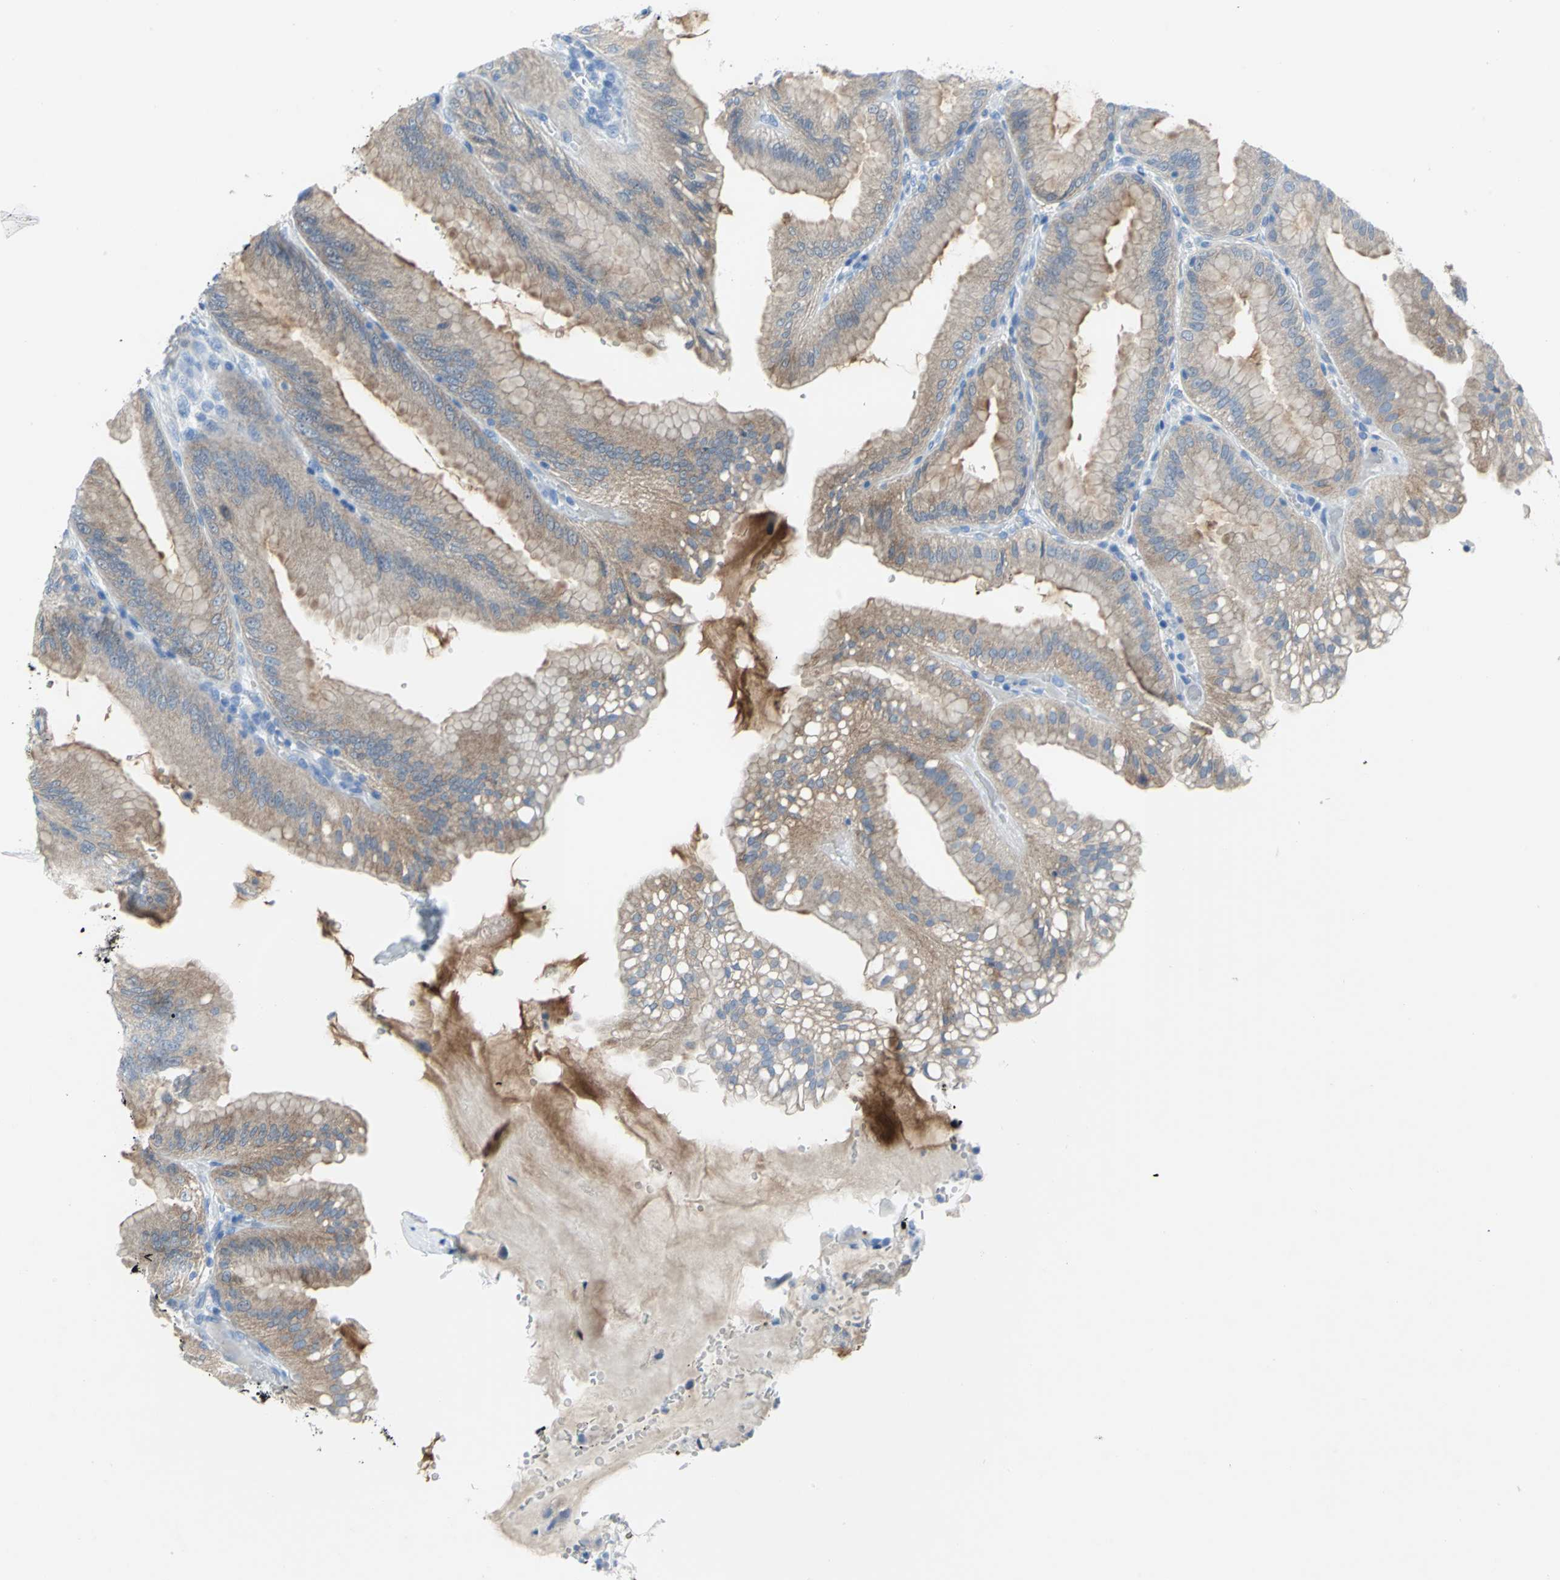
{"staining": {"intensity": "weak", "quantity": ">75%", "location": "cytoplasmic/membranous"}, "tissue": "stomach", "cell_type": "Glandular cells", "image_type": "normal", "snomed": [{"axis": "morphology", "description": "Normal tissue, NOS"}, {"axis": "topography", "description": "Stomach, lower"}], "caption": "DAB (3,3'-diaminobenzidine) immunohistochemical staining of normal stomach demonstrates weak cytoplasmic/membranous protein staining in about >75% of glandular cells.", "gene": "SFN", "patient": {"sex": "male", "age": 71}}